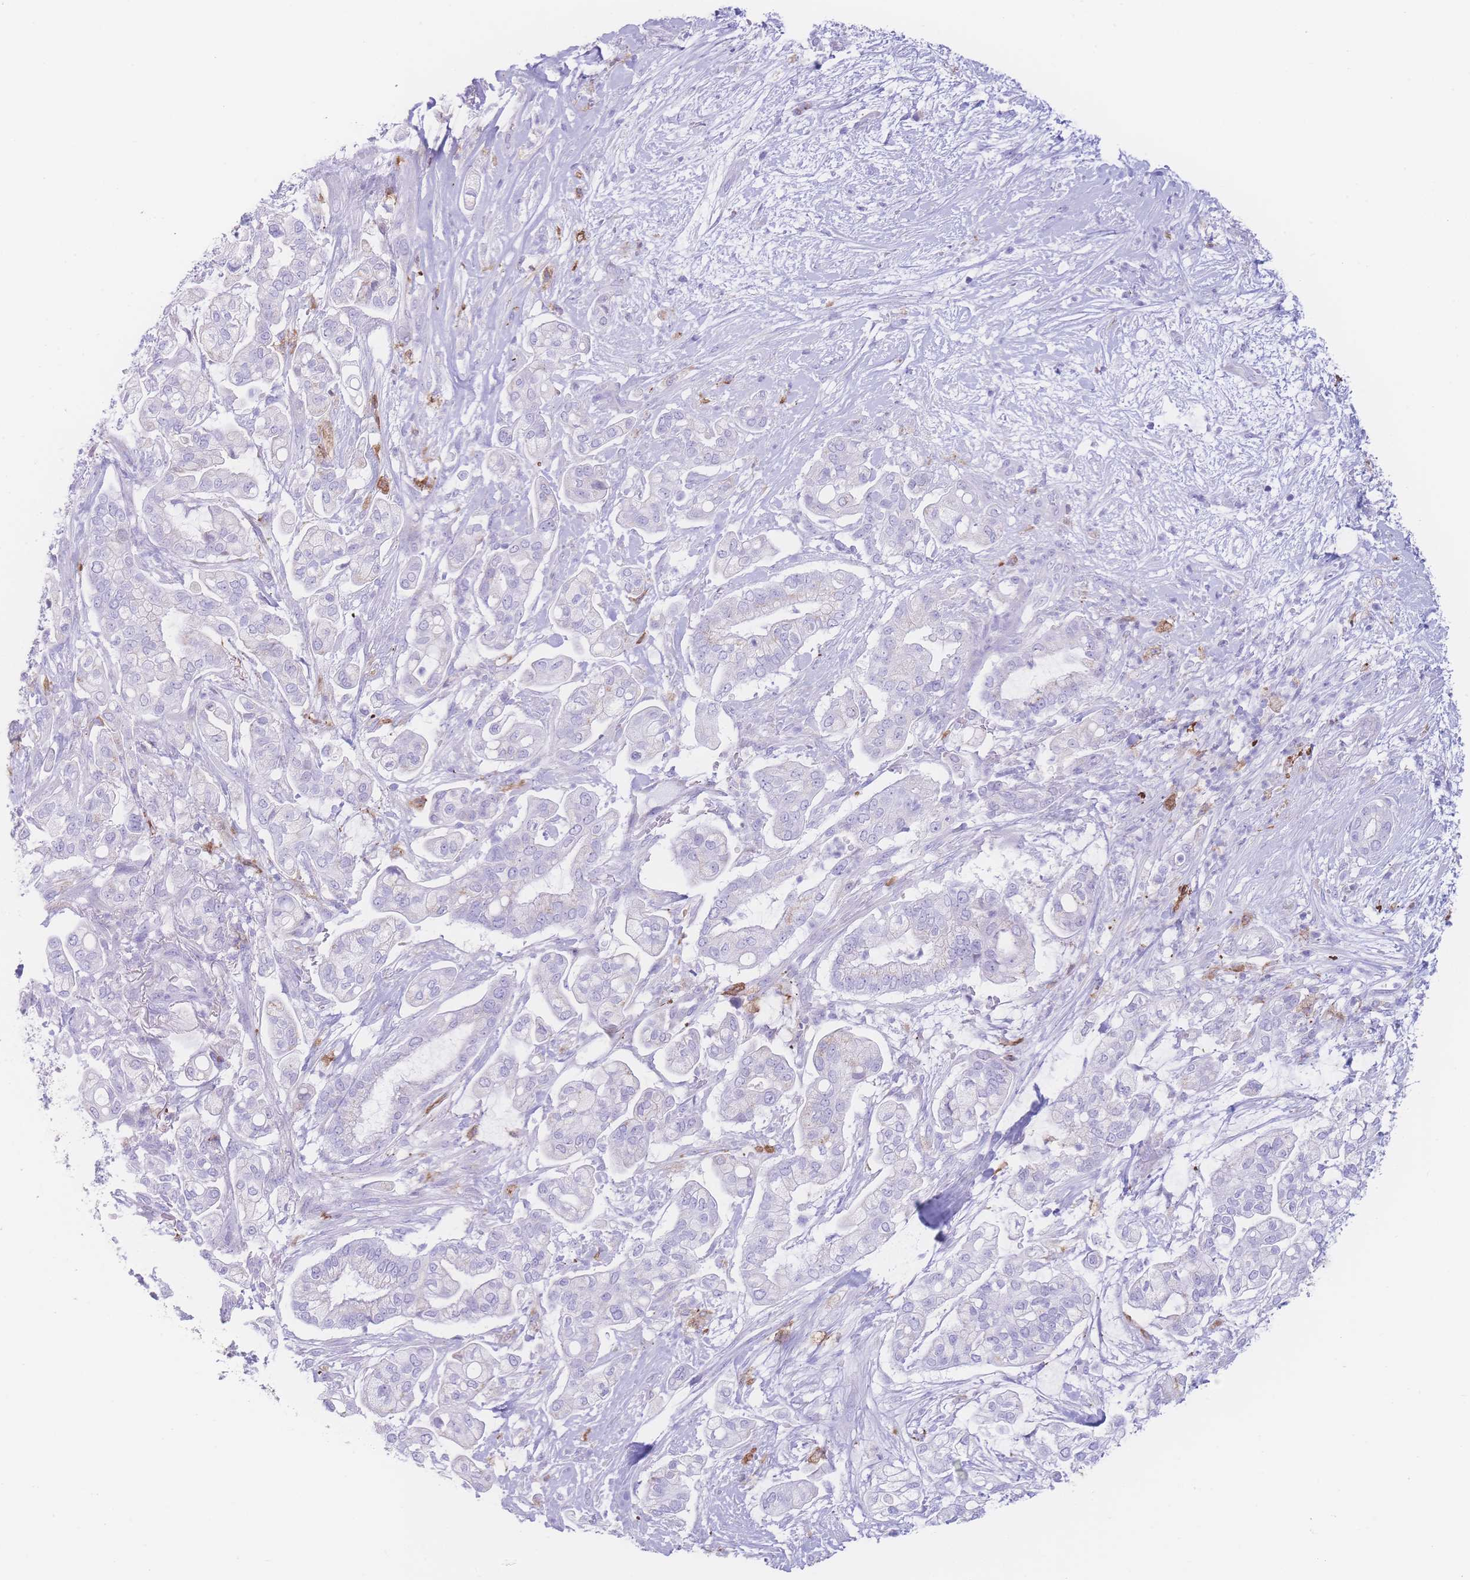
{"staining": {"intensity": "negative", "quantity": "none", "location": "none"}, "tissue": "pancreatic cancer", "cell_type": "Tumor cells", "image_type": "cancer", "snomed": [{"axis": "morphology", "description": "Adenocarcinoma, NOS"}, {"axis": "topography", "description": "Pancreas"}], "caption": "This is an immunohistochemistry (IHC) histopathology image of human pancreatic adenocarcinoma. There is no staining in tumor cells.", "gene": "NBEAL1", "patient": {"sex": "female", "age": 69}}